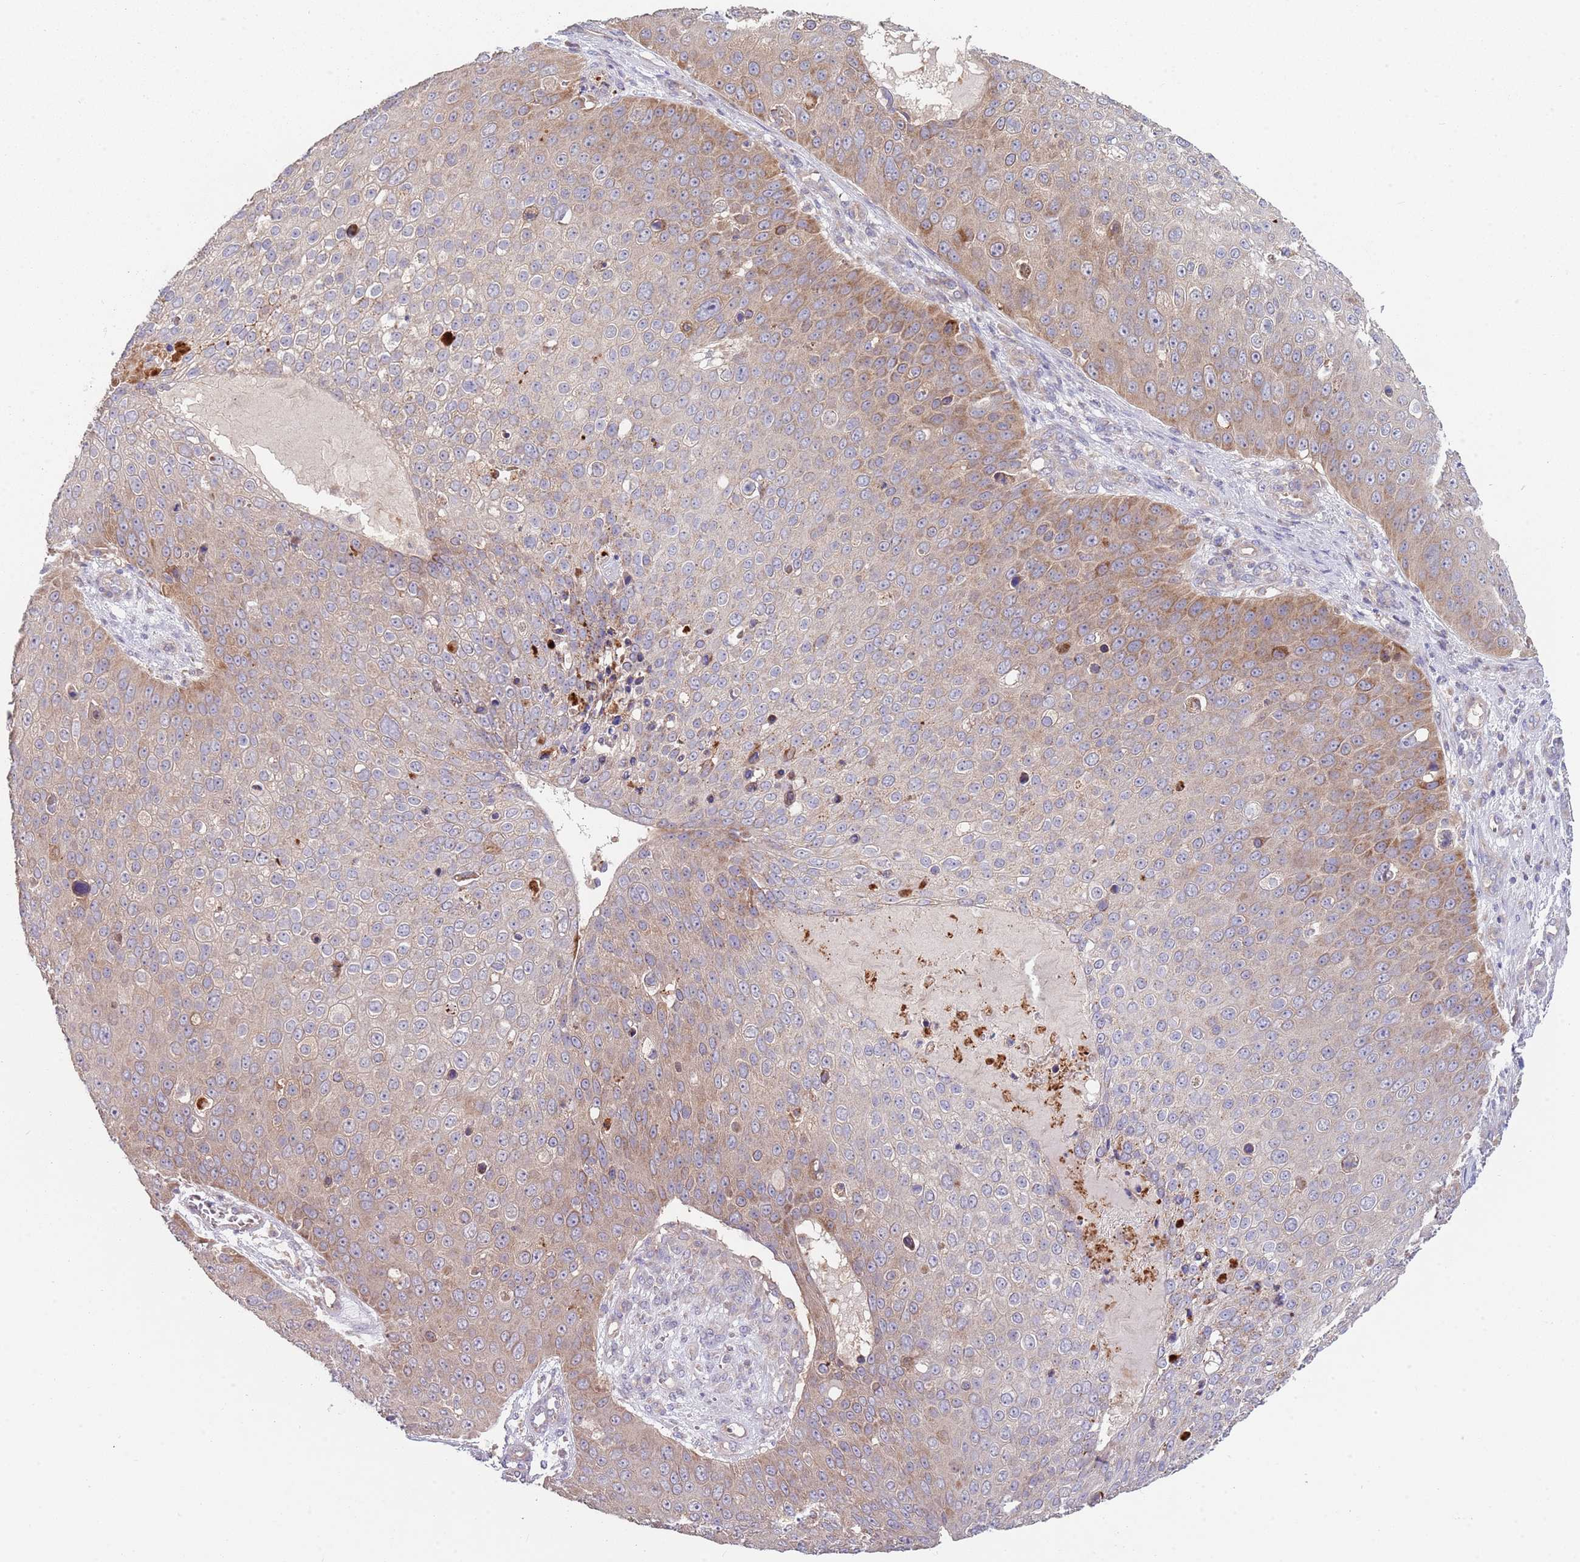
{"staining": {"intensity": "weak", "quantity": "25%-75%", "location": "cytoplasmic/membranous"}, "tissue": "skin cancer", "cell_type": "Tumor cells", "image_type": "cancer", "snomed": [{"axis": "morphology", "description": "Squamous cell carcinoma, NOS"}, {"axis": "topography", "description": "Skin"}], "caption": "Protein staining of skin squamous cell carcinoma tissue demonstrates weak cytoplasmic/membranous staining in approximately 25%-75% of tumor cells. The protein of interest is stained brown, and the nuclei are stained in blue (DAB (3,3'-diaminobenzidine) IHC with brightfield microscopy, high magnification).", "gene": "ABCC10", "patient": {"sex": "male", "age": 71}}